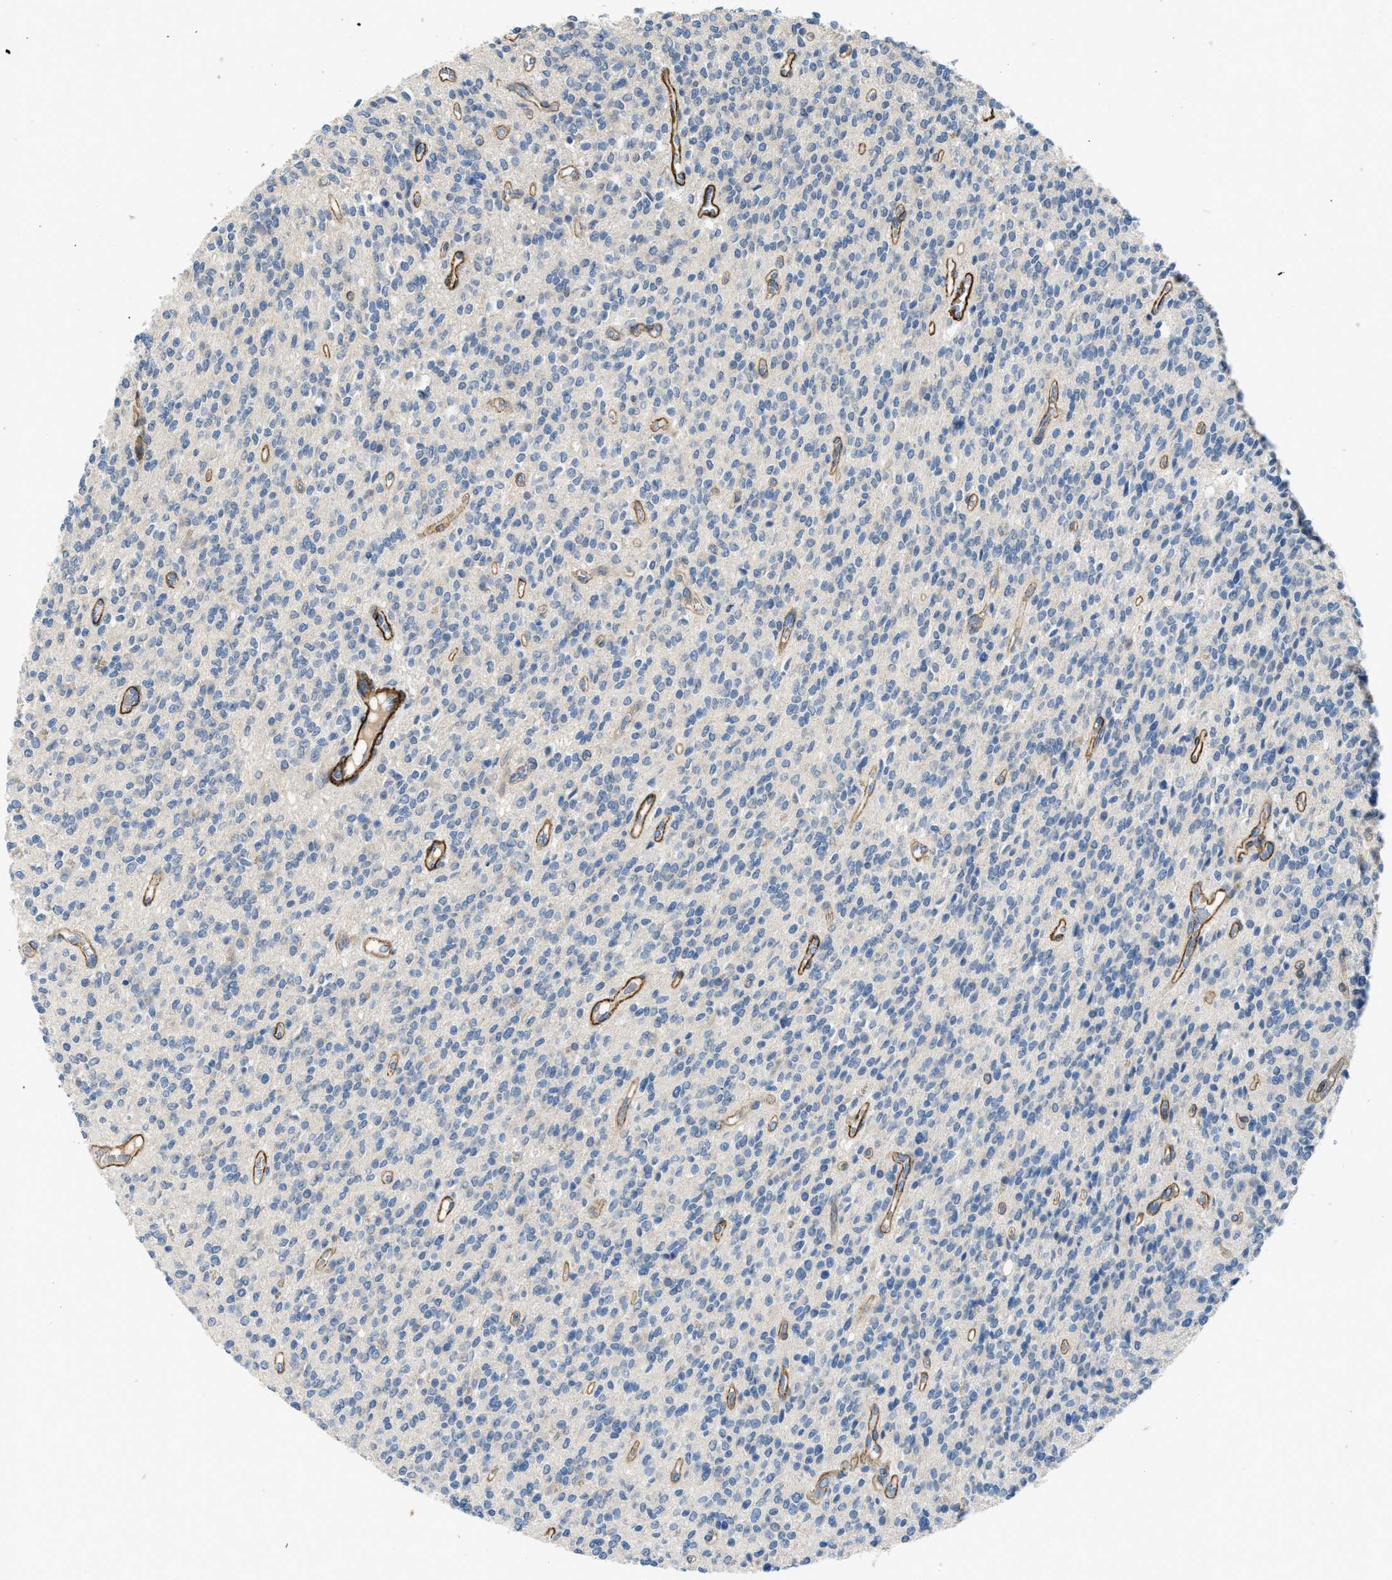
{"staining": {"intensity": "negative", "quantity": "none", "location": "none"}, "tissue": "glioma", "cell_type": "Tumor cells", "image_type": "cancer", "snomed": [{"axis": "morphology", "description": "Glioma, malignant, High grade"}, {"axis": "topography", "description": "Brain"}], "caption": "Tumor cells show no significant positivity in glioma.", "gene": "BMPR1A", "patient": {"sex": "male", "age": 34}}